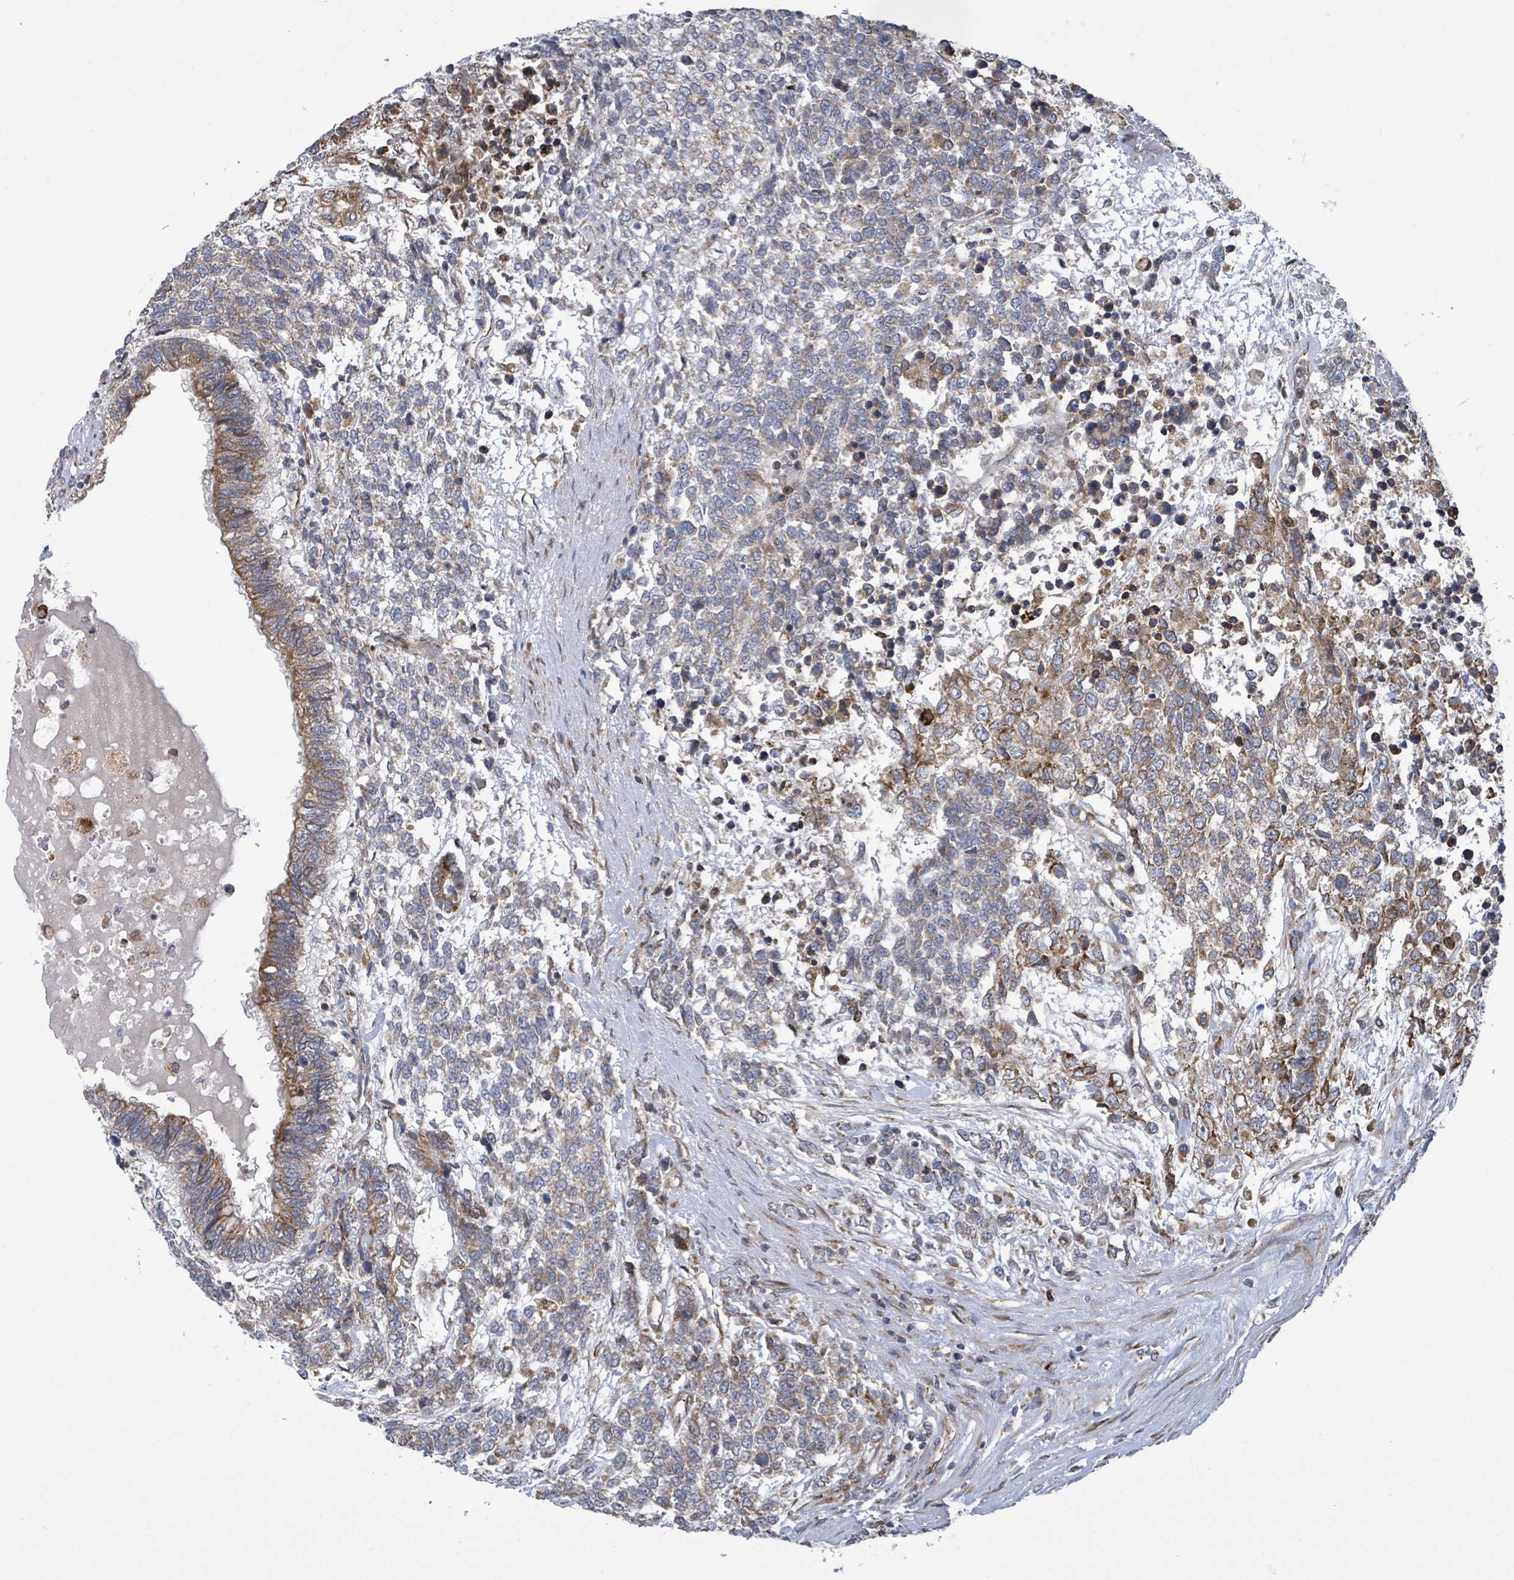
{"staining": {"intensity": "moderate", "quantity": "25%-75%", "location": "cytoplasmic/membranous"}, "tissue": "testis cancer", "cell_type": "Tumor cells", "image_type": "cancer", "snomed": [{"axis": "morphology", "description": "Carcinoma, Embryonal, NOS"}, {"axis": "topography", "description": "Testis"}], "caption": "A brown stain highlights moderate cytoplasmic/membranous expression of a protein in testis cancer (embryonal carcinoma) tumor cells. The protein of interest is stained brown, and the nuclei are stained in blue (DAB (3,3'-diaminobenzidine) IHC with brightfield microscopy, high magnification).", "gene": "NOMO1", "patient": {"sex": "male", "age": 23}}